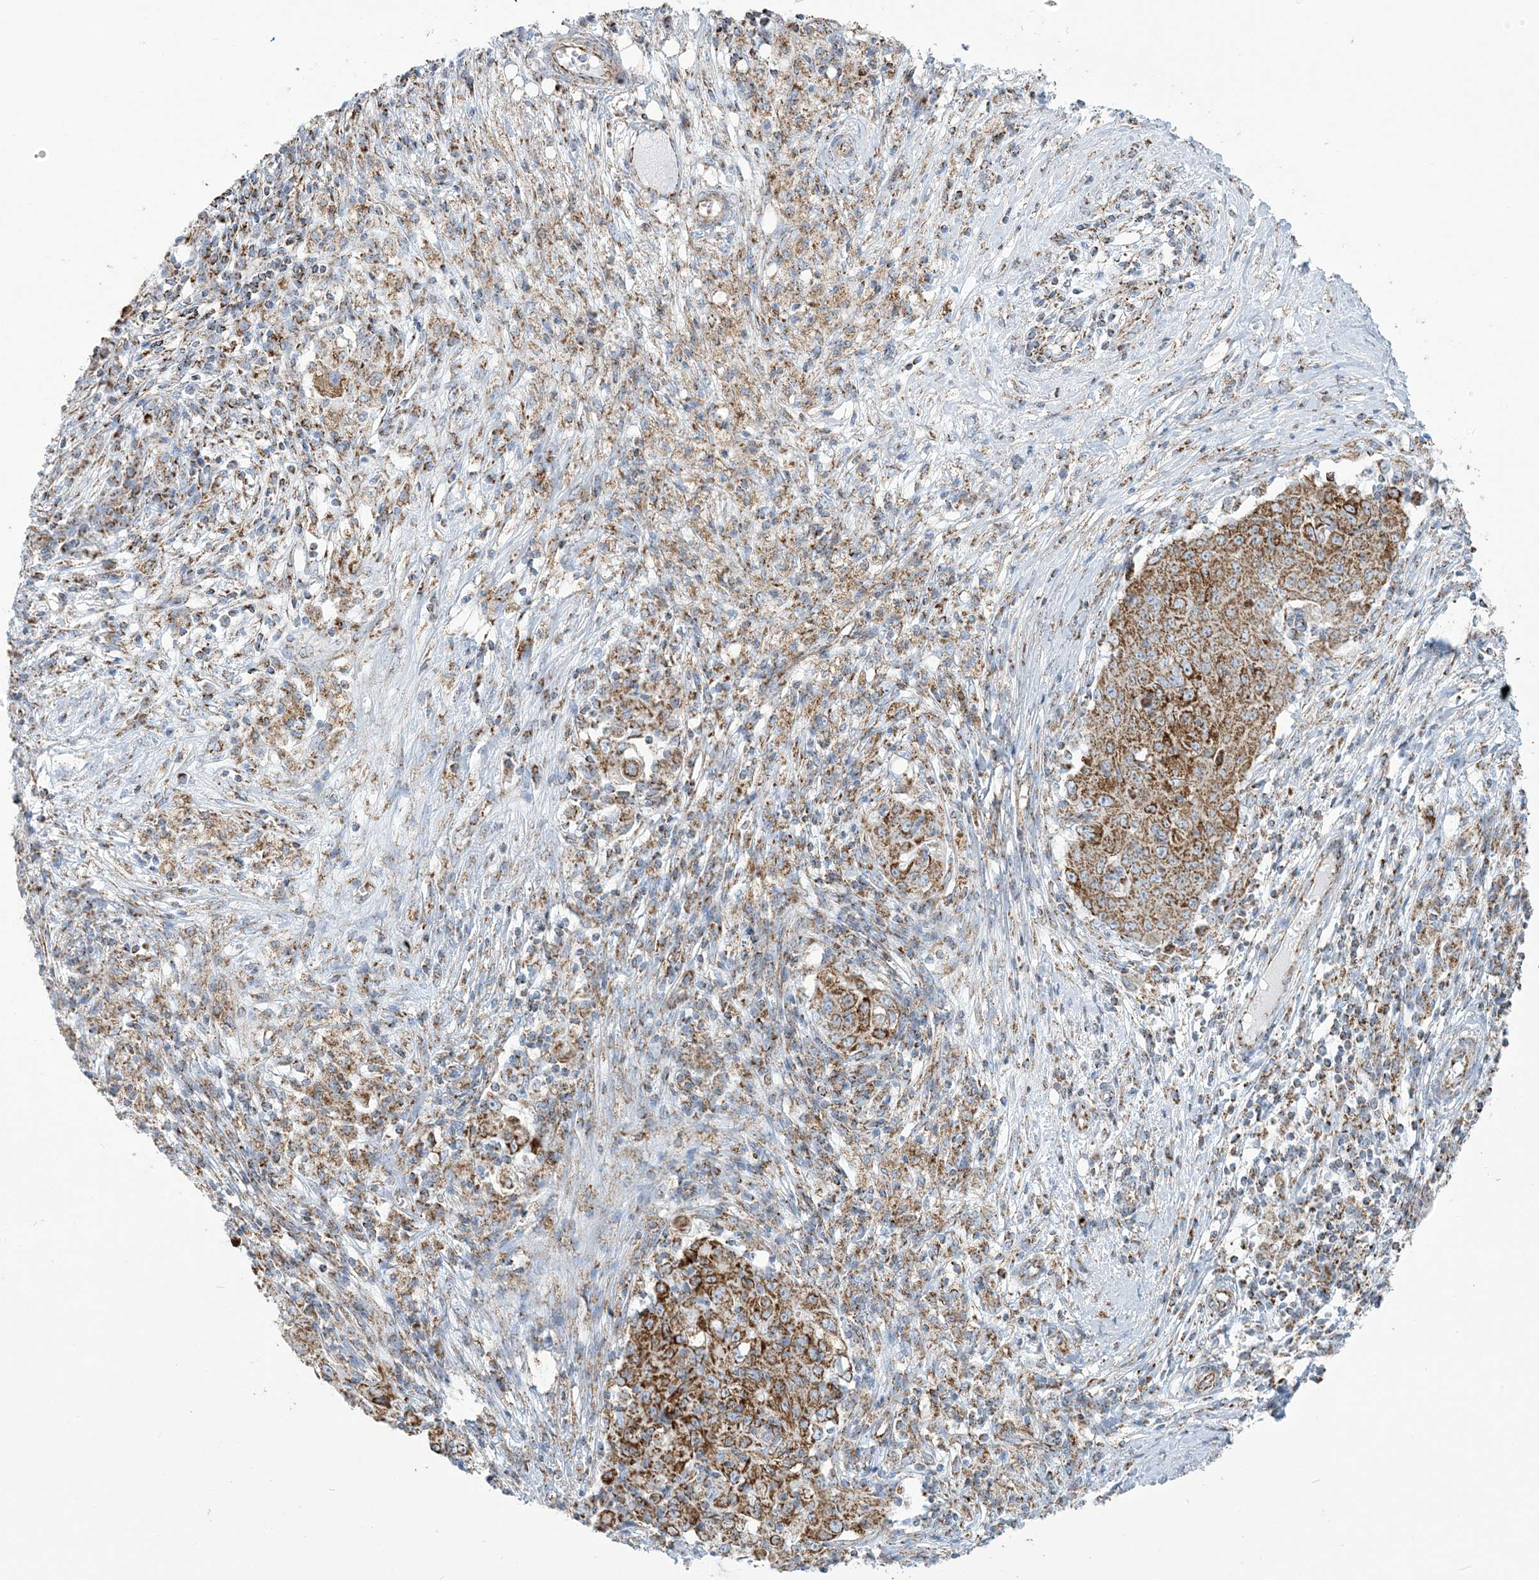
{"staining": {"intensity": "moderate", "quantity": ">75%", "location": "cytoplasmic/membranous"}, "tissue": "ovarian cancer", "cell_type": "Tumor cells", "image_type": "cancer", "snomed": [{"axis": "morphology", "description": "Carcinoma, endometroid"}, {"axis": "topography", "description": "Ovary"}], "caption": "An image showing moderate cytoplasmic/membranous positivity in approximately >75% of tumor cells in ovarian cancer (endometroid carcinoma), as visualized by brown immunohistochemical staining.", "gene": "SAMM50", "patient": {"sex": "female", "age": 42}}